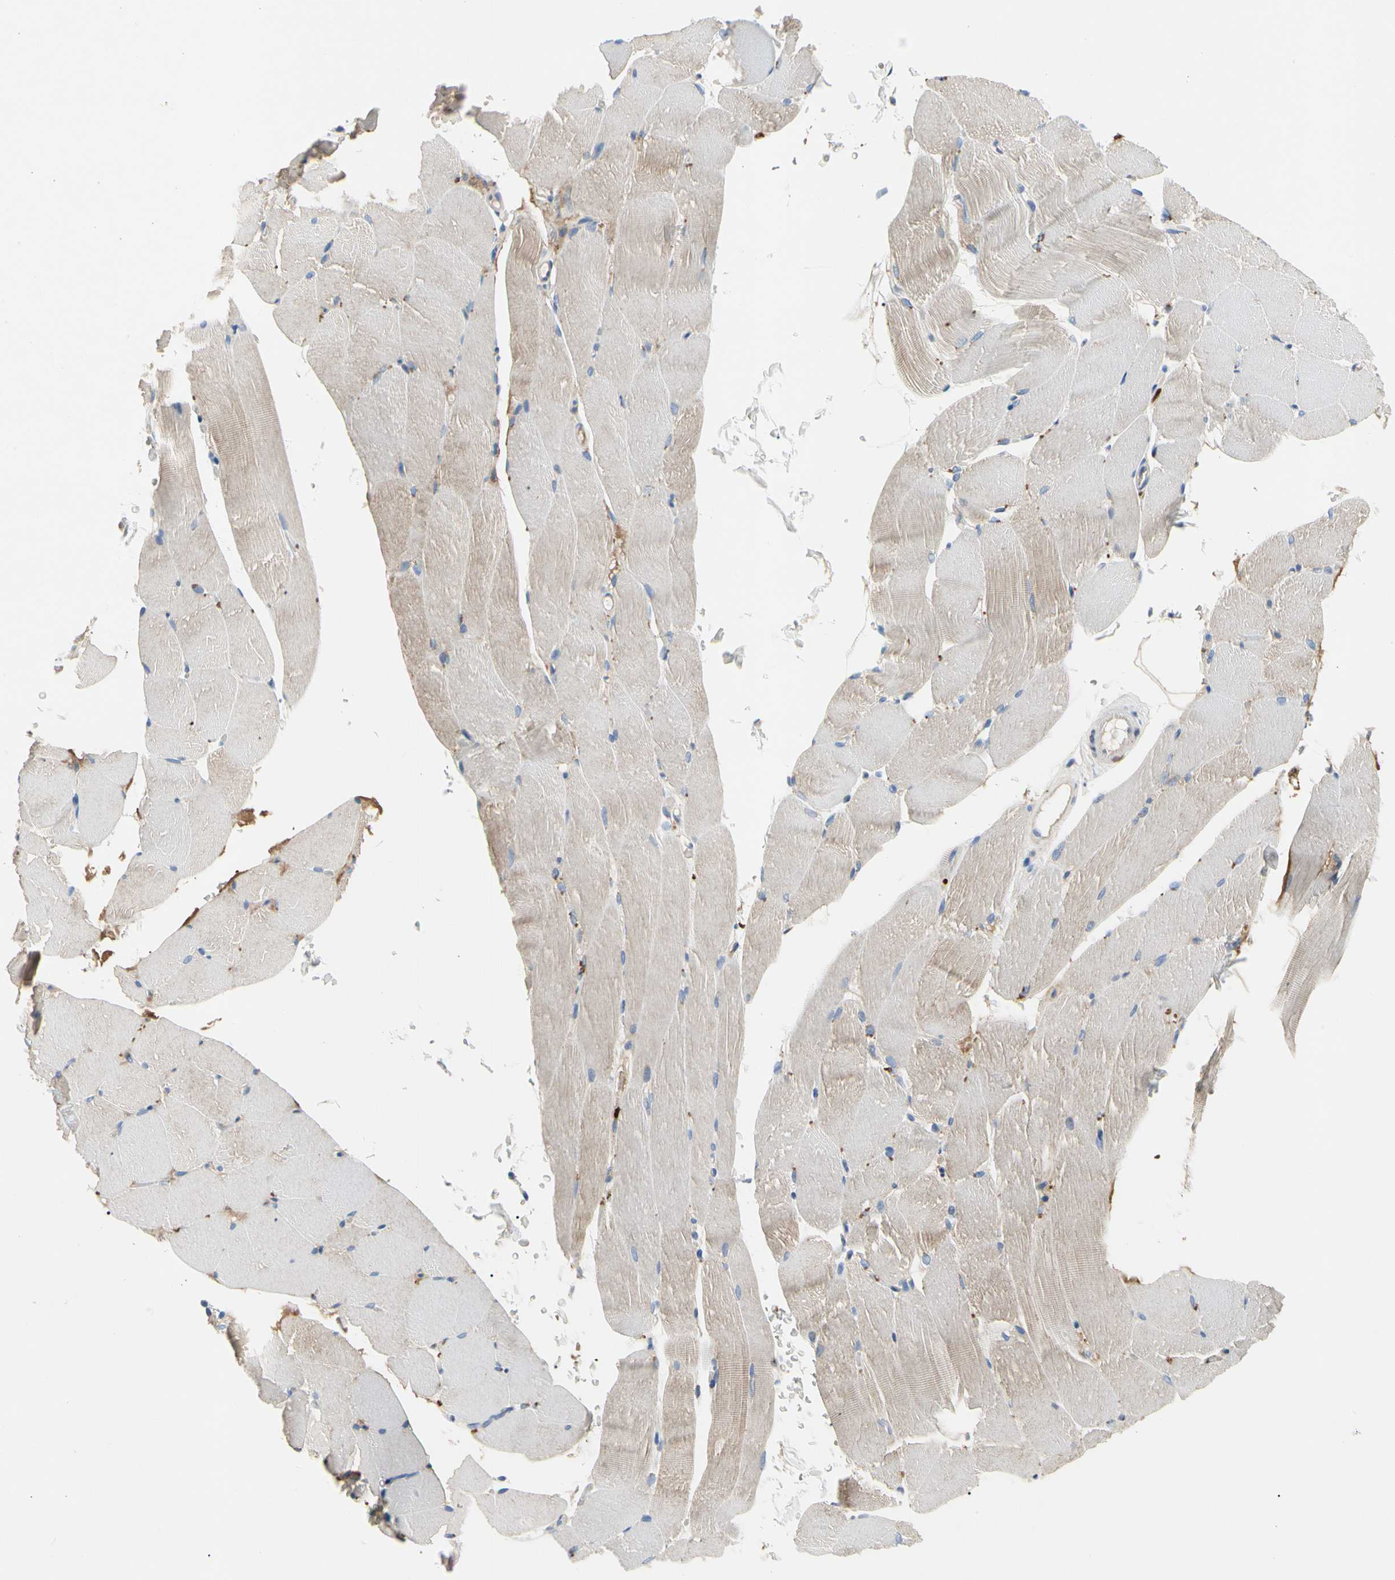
{"staining": {"intensity": "moderate", "quantity": ">75%", "location": "cytoplasmic/membranous"}, "tissue": "skeletal muscle", "cell_type": "Myocytes", "image_type": "normal", "snomed": [{"axis": "morphology", "description": "Normal tissue, NOS"}, {"axis": "topography", "description": "Skeletal muscle"}, {"axis": "topography", "description": "Parathyroid gland"}], "caption": "About >75% of myocytes in unremarkable skeletal muscle display moderate cytoplasmic/membranous protein expression as visualized by brown immunohistochemical staining.", "gene": "RETSAT", "patient": {"sex": "female", "age": 37}}